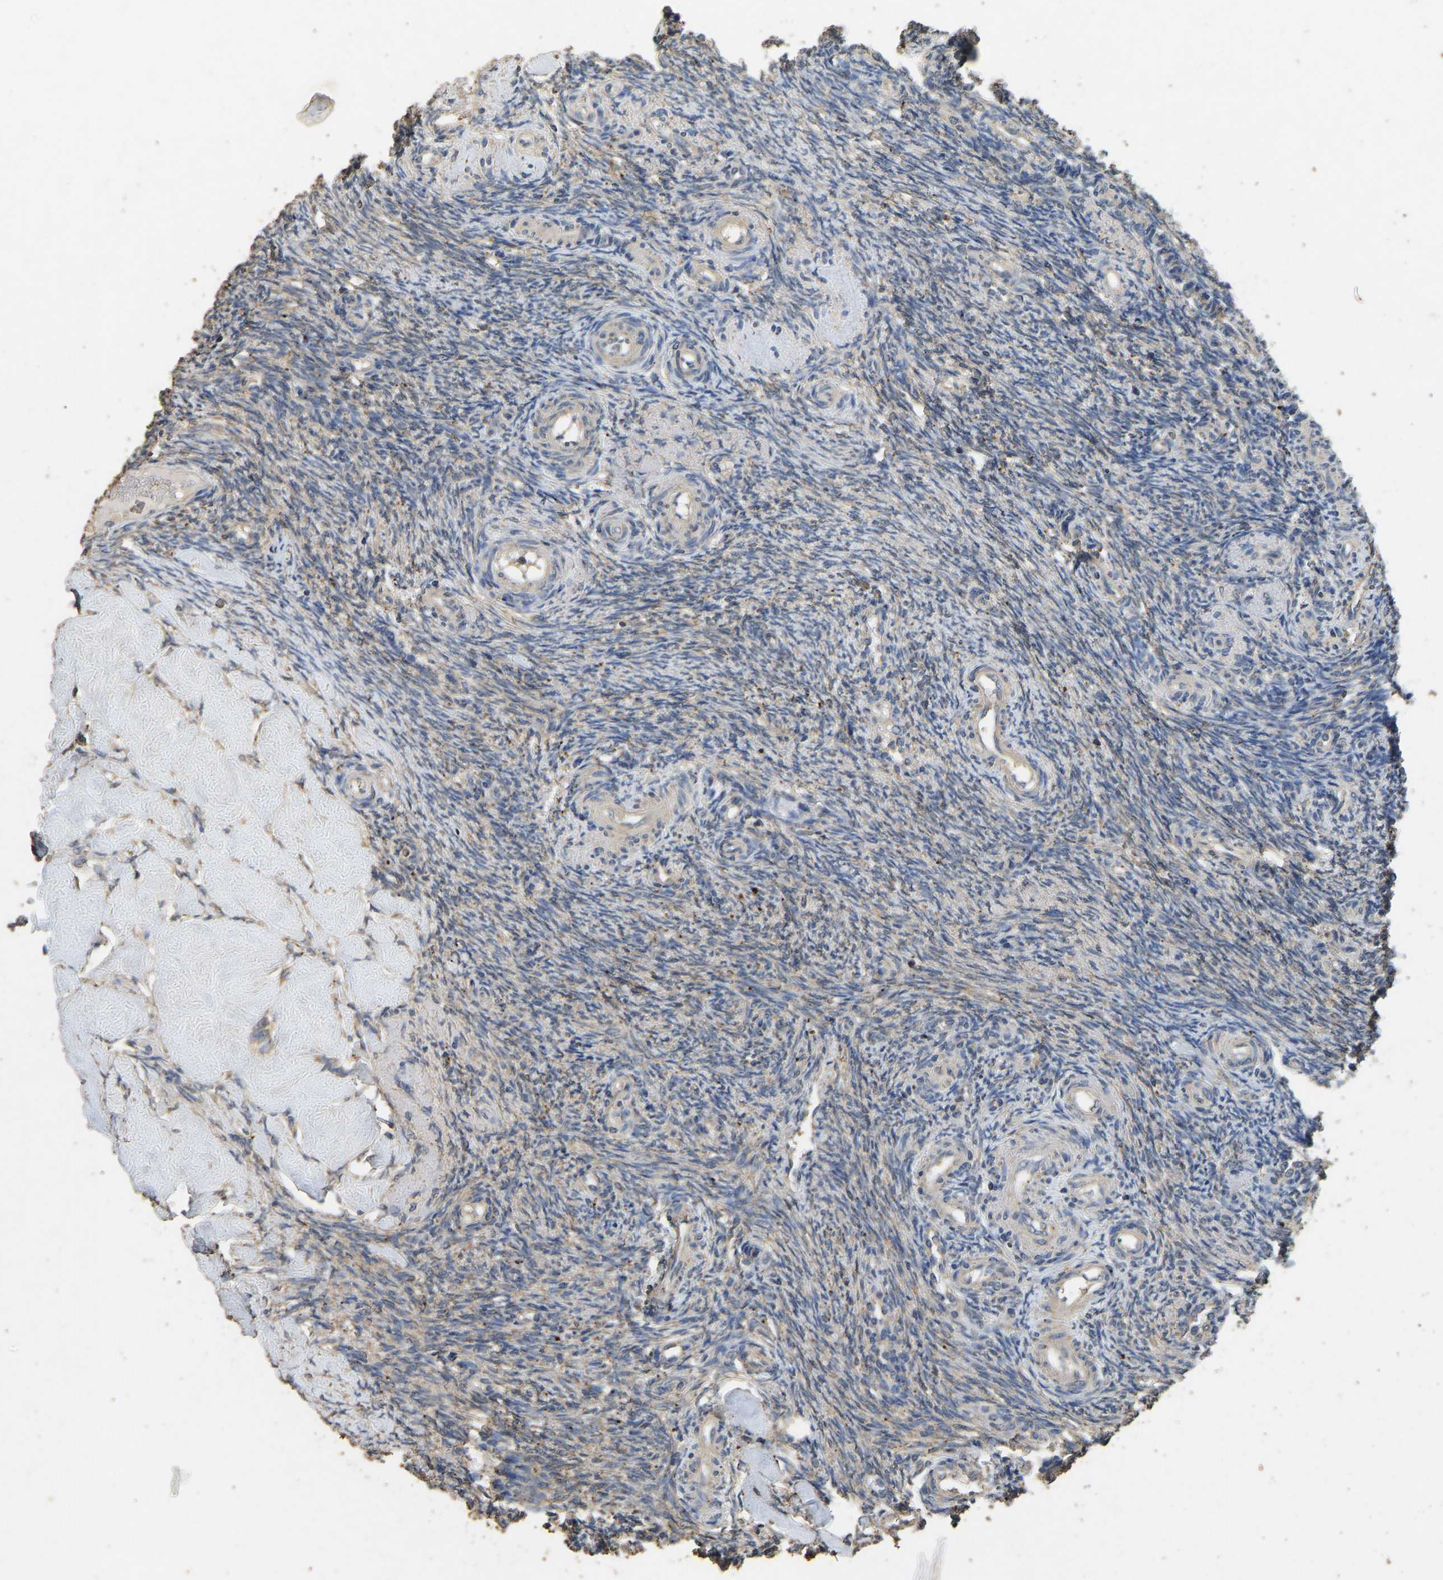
{"staining": {"intensity": "weak", "quantity": "25%-75%", "location": "cytoplasmic/membranous"}, "tissue": "ovary", "cell_type": "Ovarian stroma cells", "image_type": "normal", "snomed": [{"axis": "morphology", "description": "Normal tissue, NOS"}, {"axis": "topography", "description": "Ovary"}], "caption": "Human ovary stained with a brown dye displays weak cytoplasmic/membranous positive positivity in approximately 25%-75% of ovarian stroma cells.", "gene": "CIDEC", "patient": {"sex": "female", "age": 41}}